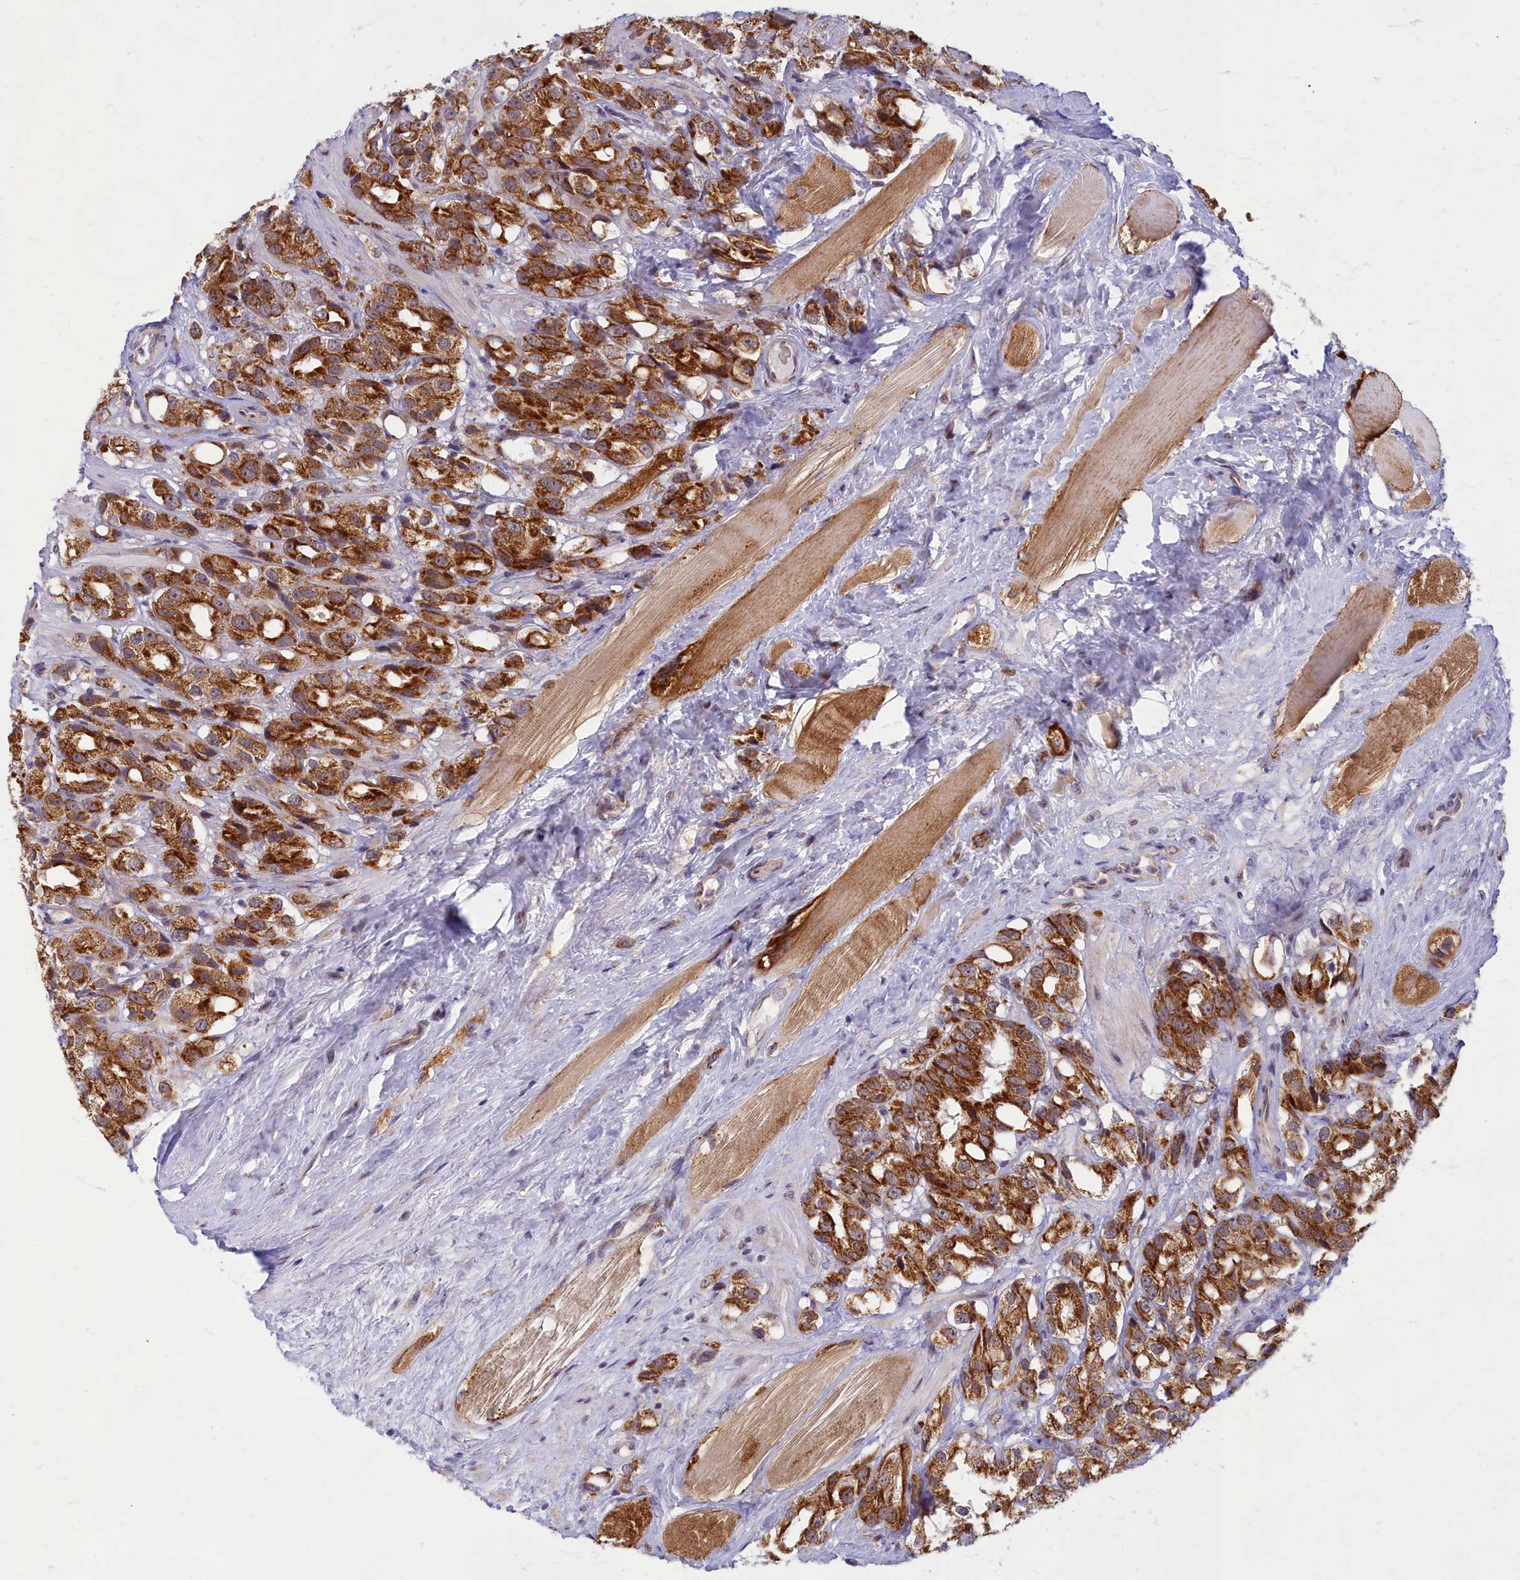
{"staining": {"intensity": "strong", "quantity": ">75%", "location": "cytoplasmic/membranous"}, "tissue": "prostate cancer", "cell_type": "Tumor cells", "image_type": "cancer", "snomed": [{"axis": "morphology", "description": "Adenocarcinoma, NOS"}, {"axis": "topography", "description": "Prostate"}], "caption": "There is high levels of strong cytoplasmic/membranous staining in tumor cells of prostate adenocarcinoma, as demonstrated by immunohistochemical staining (brown color).", "gene": "EARS2", "patient": {"sex": "male", "age": 79}}